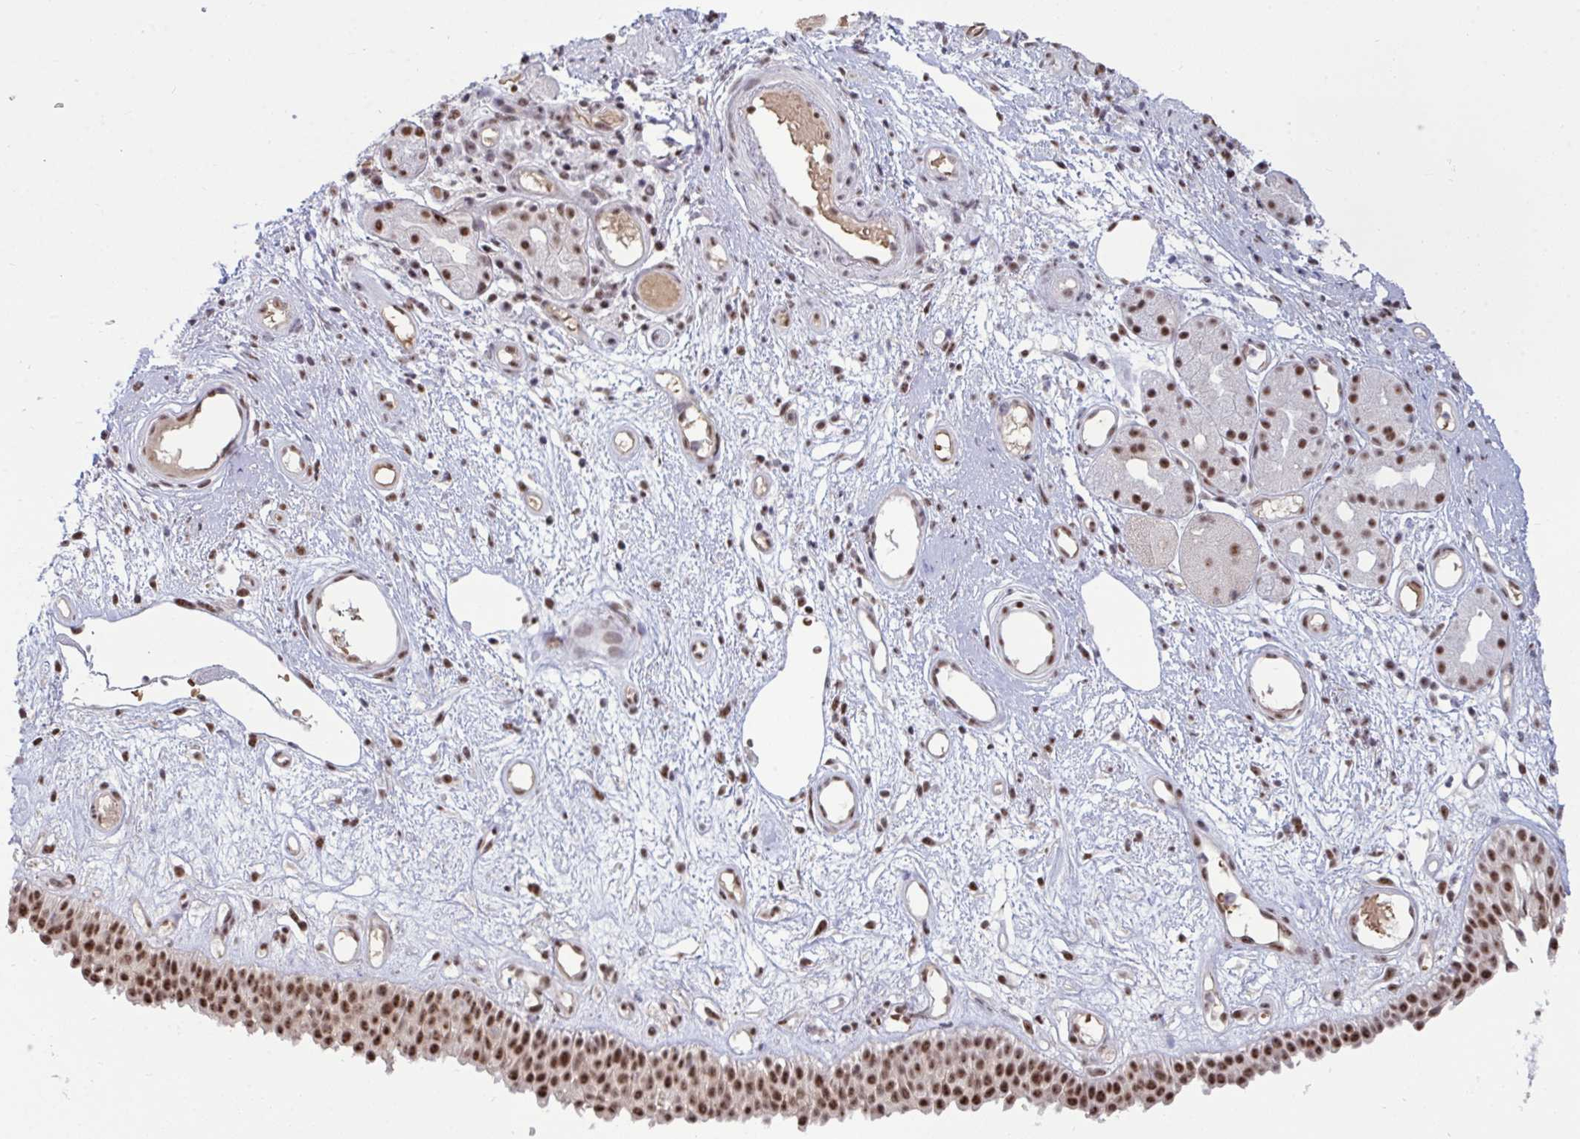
{"staining": {"intensity": "strong", "quantity": ">75%", "location": "nuclear"}, "tissue": "nasopharynx", "cell_type": "Respiratory epithelial cells", "image_type": "normal", "snomed": [{"axis": "morphology", "description": "Normal tissue, NOS"}, {"axis": "morphology", "description": "Inflammation, NOS"}, {"axis": "topography", "description": "Nasopharynx"}], "caption": "Nasopharynx stained with immunohistochemistry demonstrates strong nuclear expression in about >75% of respiratory epithelial cells. Using DAB (brown) and hematoxylin (blue) stains, captured at high magnification using brightfield microscopy.", "gene": "PUF60", "patient": {"sex": "male", "age": 54}}